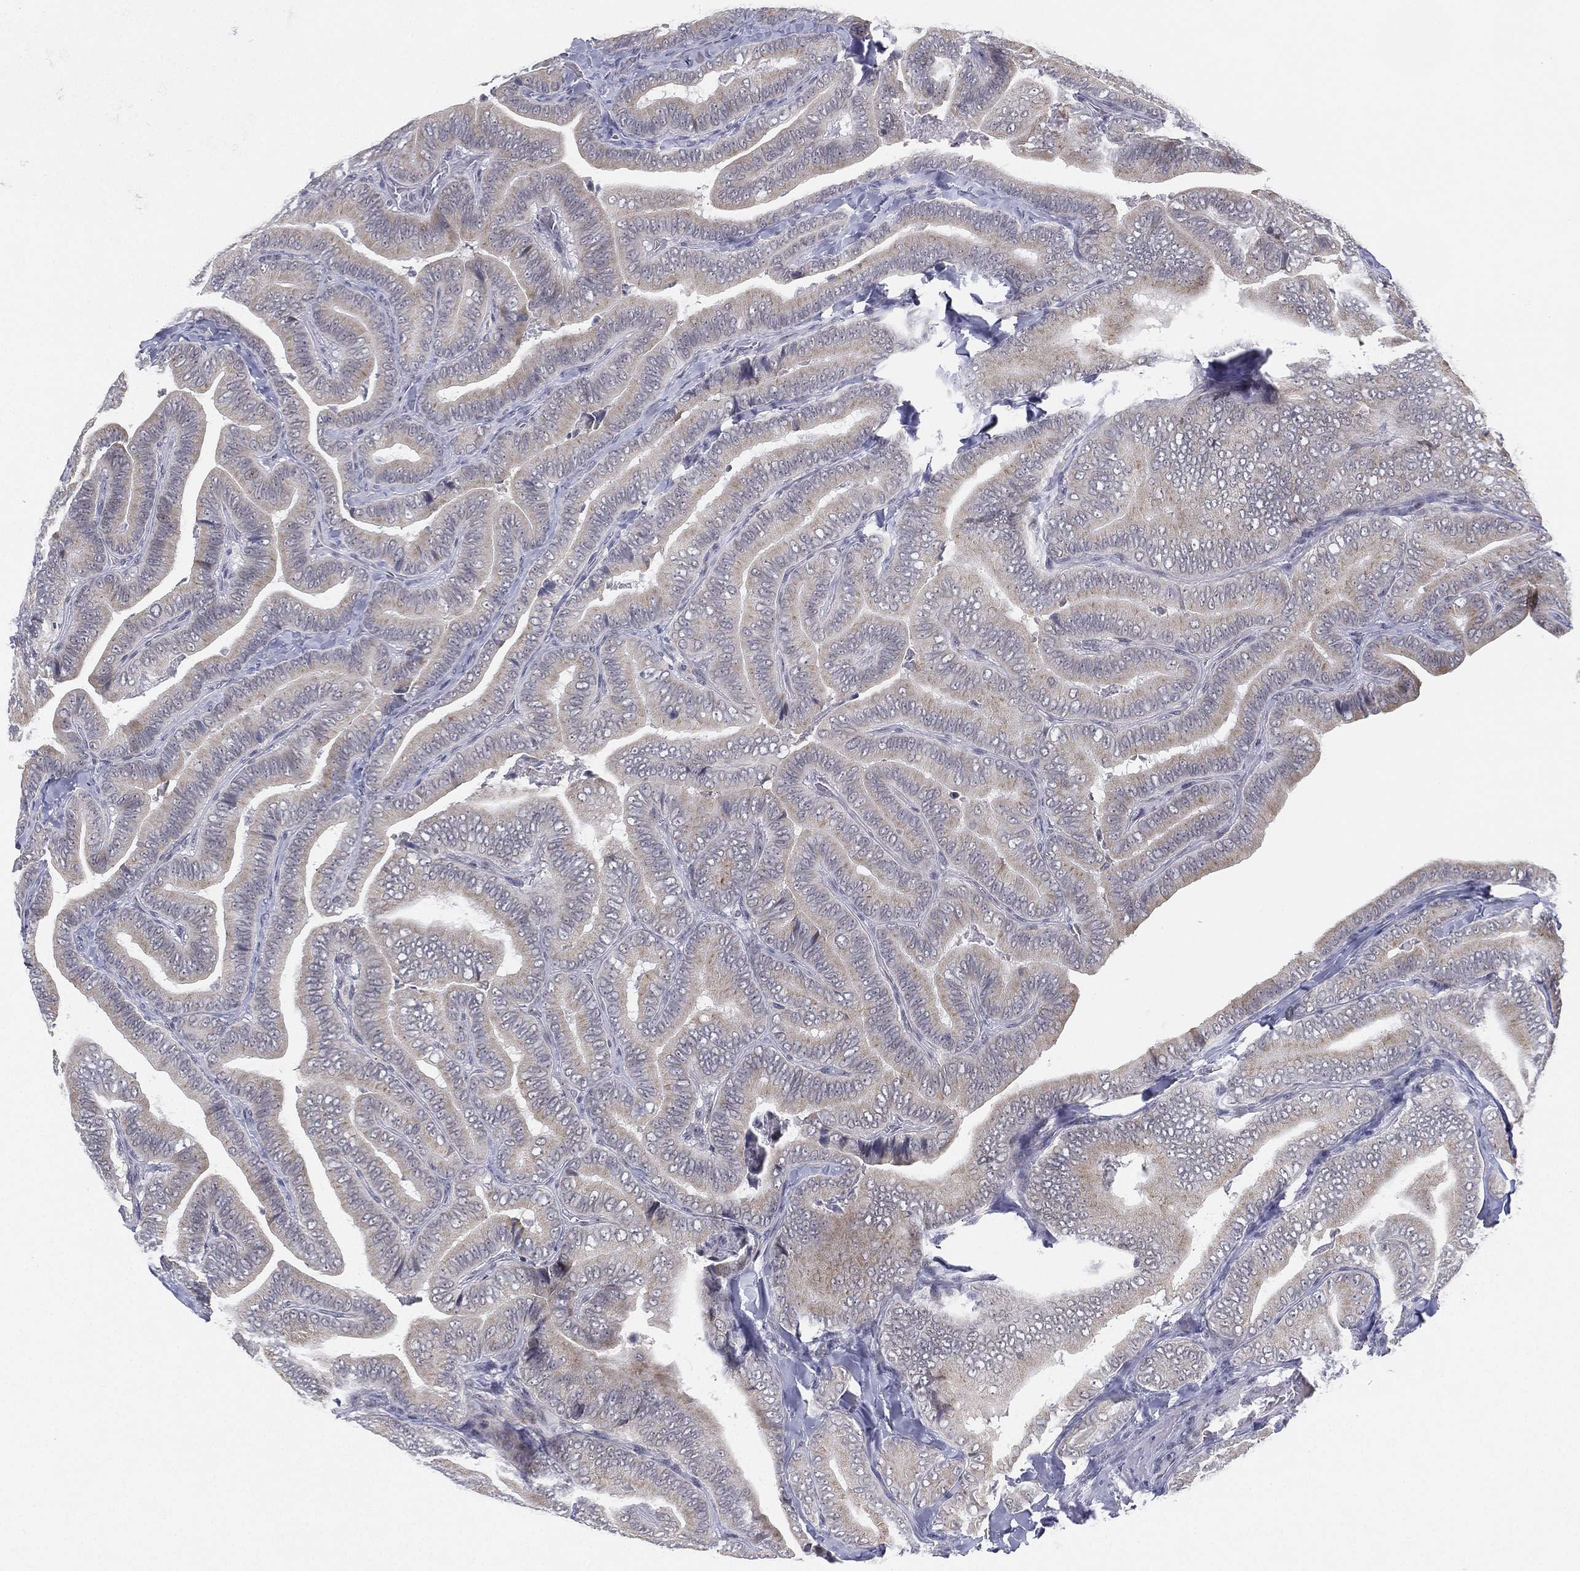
{"staining": {"intensity": "negative", "quantity": "none", "location": "none"}, "tissue": "thyroid cancer", "cell_type": "Tumor cells", "image_type": "cancer", "snomed": [{"axis": "morphology", "description": "Papillary adenocarcinoma, NOS"}, {"axis": "topography", "description": "Thyroid gland"}], "caption": "A high-resolution micrograph shows immunohistochemistry staining of papillary adenocarcinoma (thyroid), which demonstrates no significant positivity in tumor cells. (DAB immunohistochemistry (IHC) visualized using brightfield microscopy, high magnification).", "gene": "MS4A8", "patient": {"sex": "male", "age": 61}}